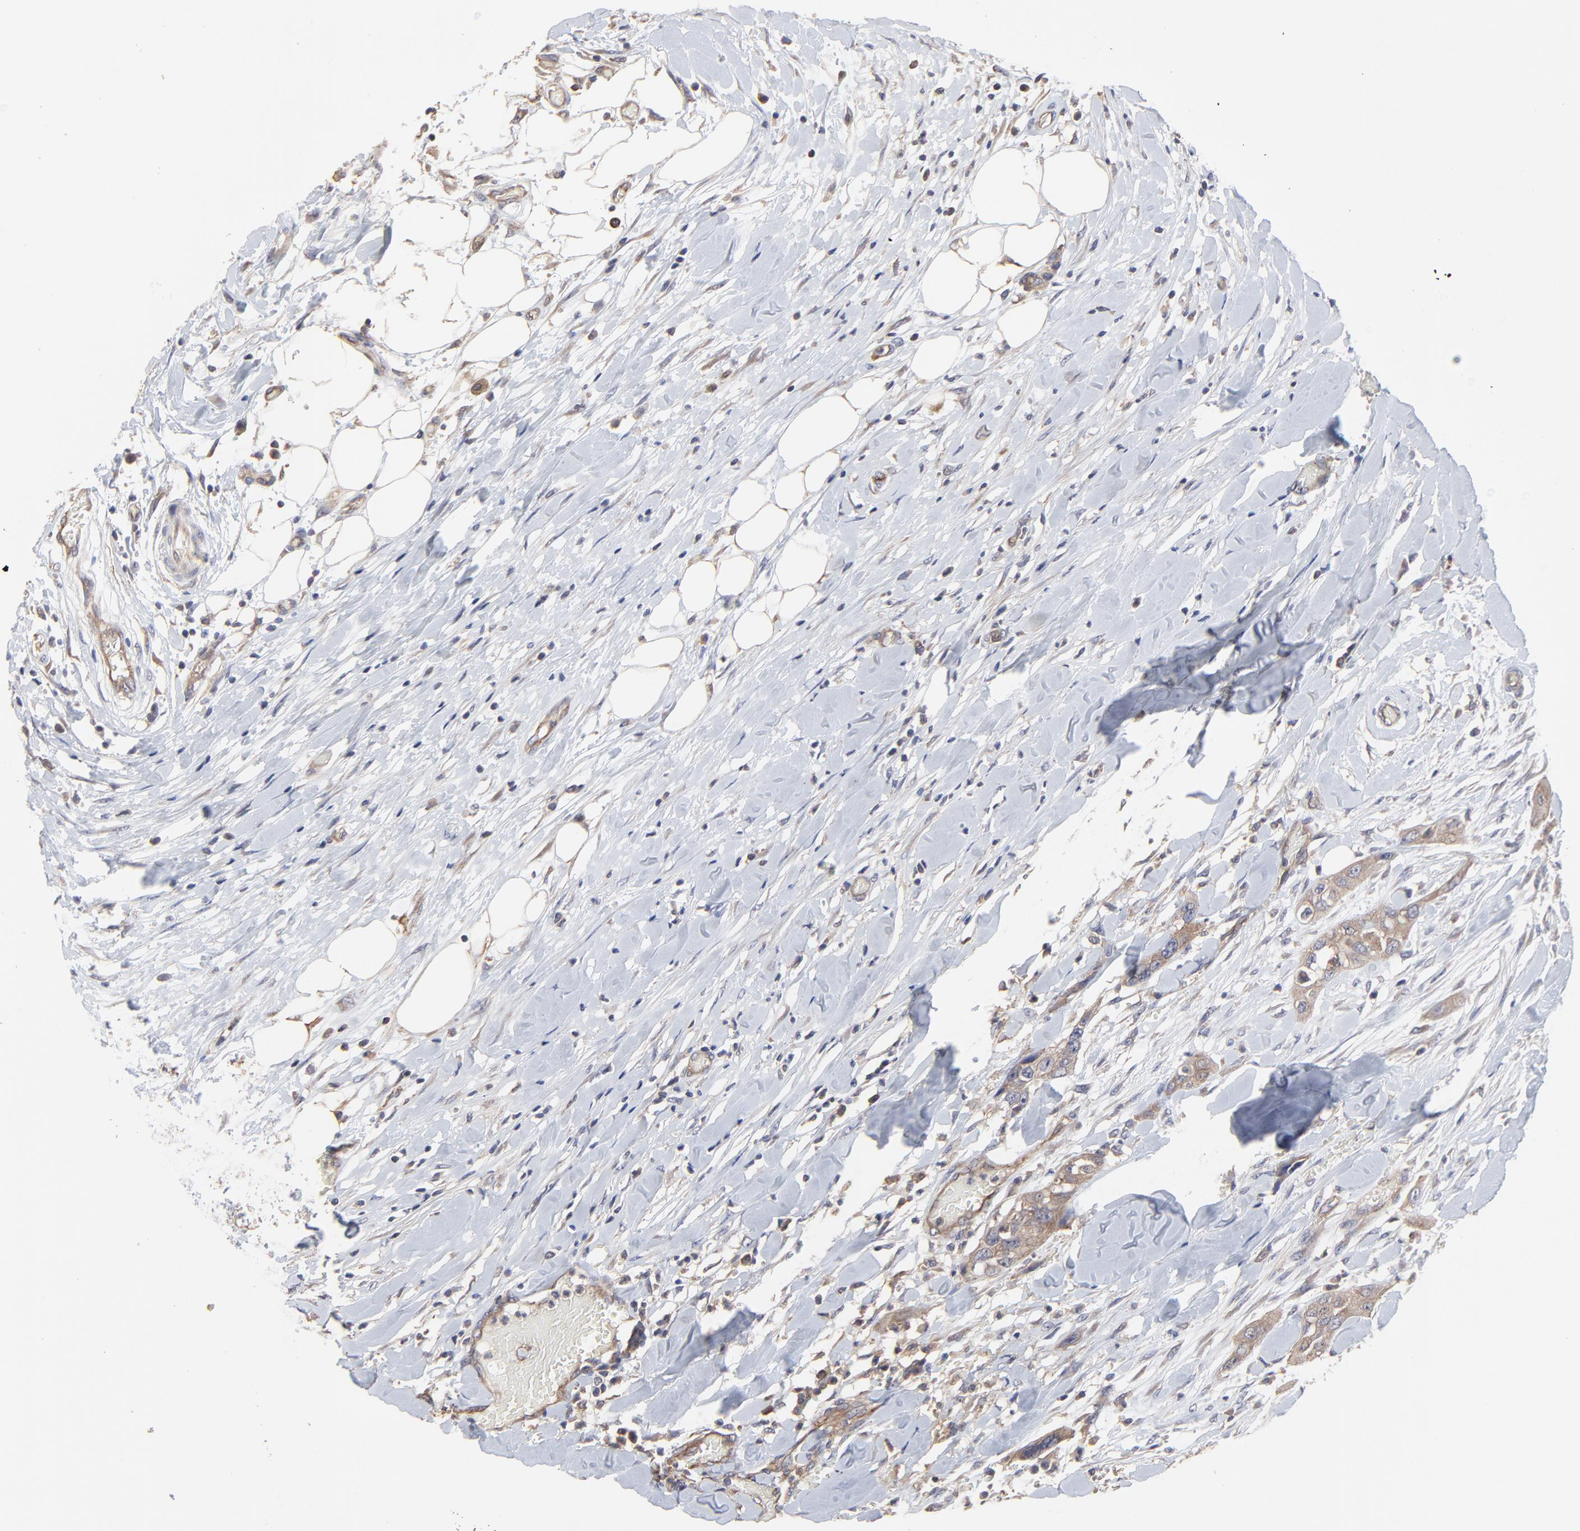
{"staining": {"intensity": "moderate", "quantity": "25%-75%", "location": "cytoplasmic/membranous"}, "tissue": "head and neck cancer", "cell_type": "Tumor cells", "image_type": "cancer", "snomed": [{"axis": "morphology", "description": "Neoplasm, malignant, NOS"}, {"axis": "topography", "description": "Salivary gland"}, {"axis": "topography", "description": "Head-Neck"}], "caption": "Human head and neck cancer (malignant neoplasm) stained with a brown dye exhibits moderate cytoplasmic/membranous positive positivity in about 25%-75% of tumor cells.", "gene": "ARMT1", "patient": {"sex": "male", "age": 43}}